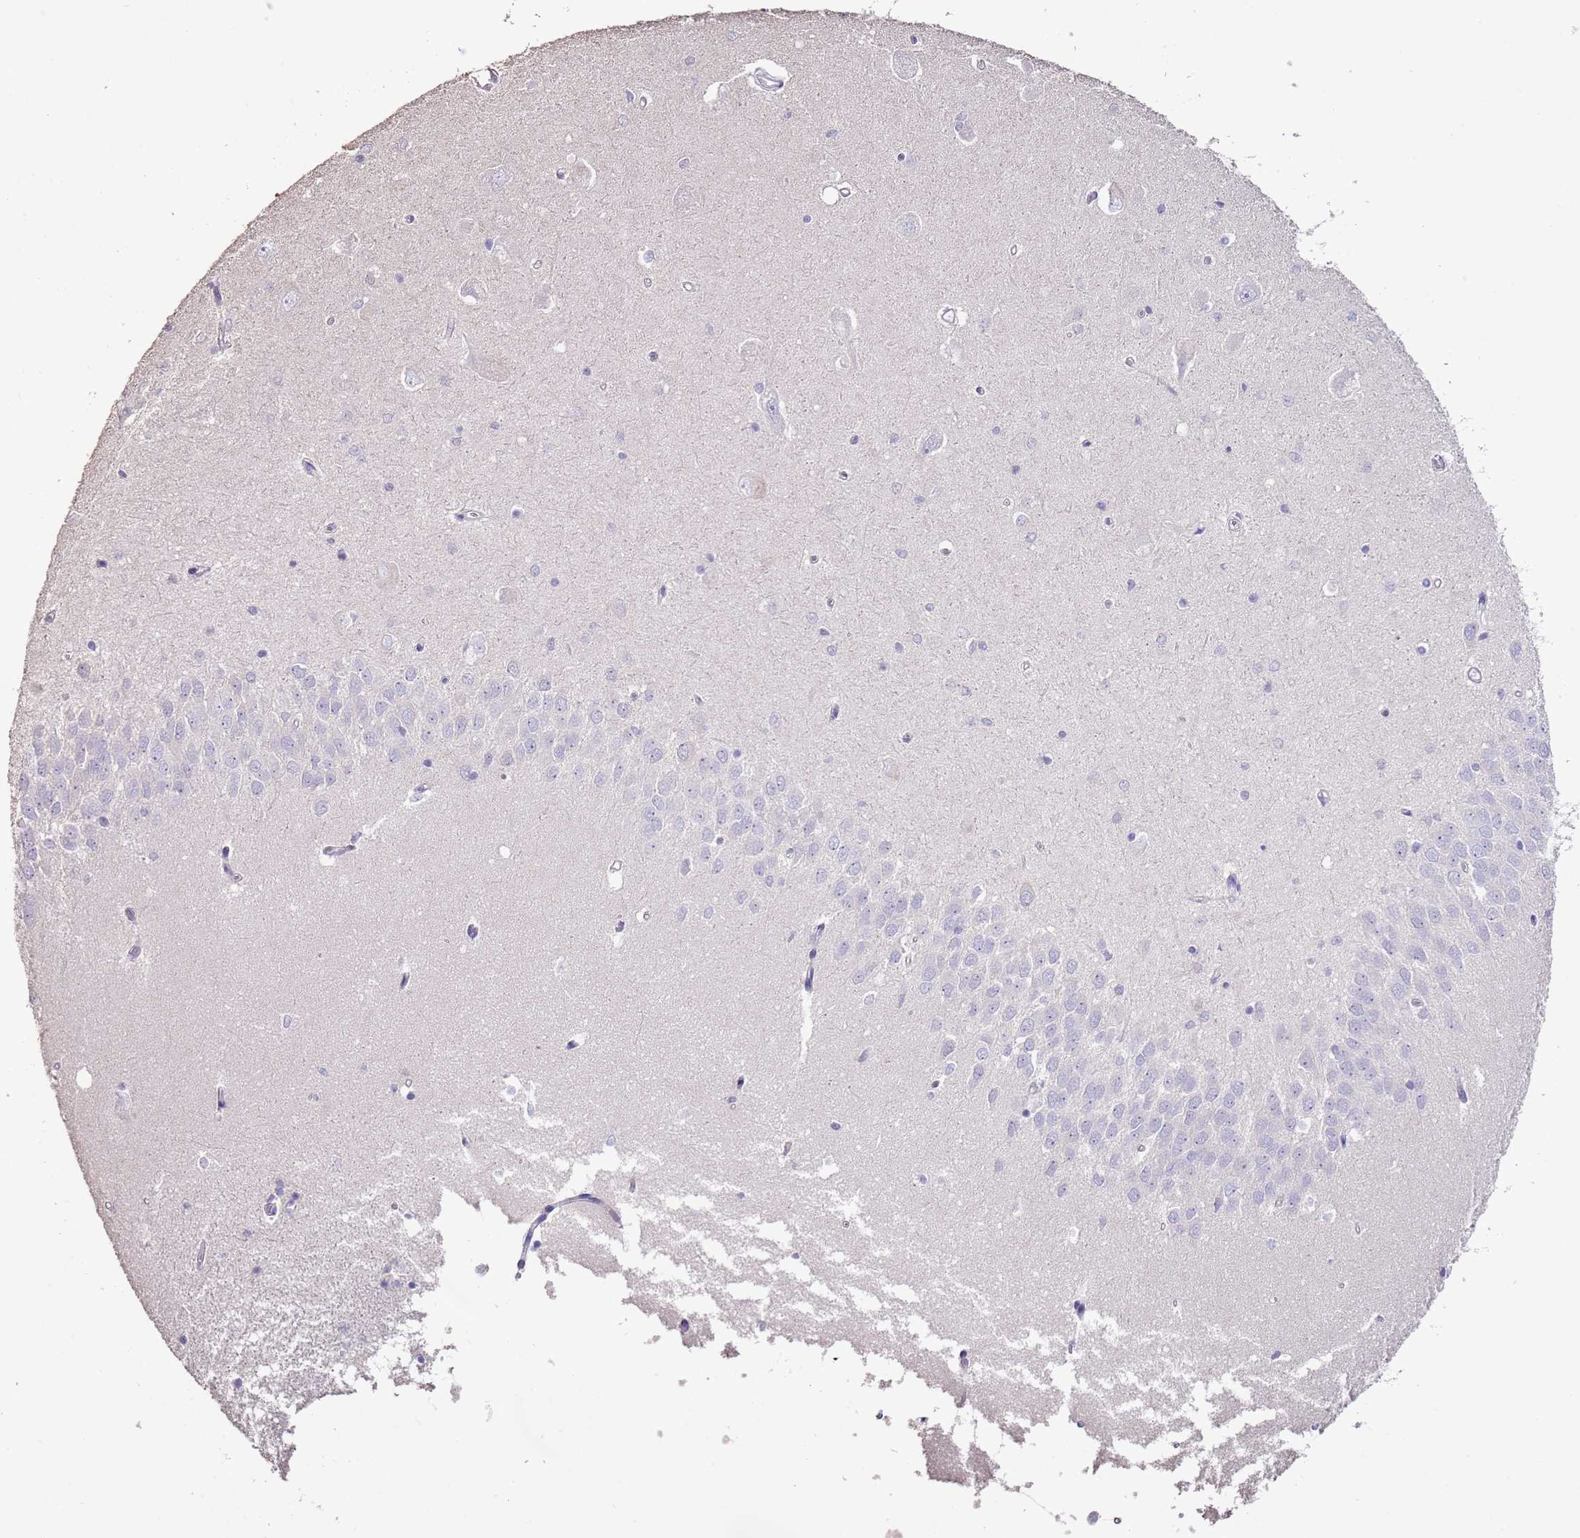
{"staining": {"intensity": "negative", "quantity": "none", "location": "none"}, "tissue": "hippocampus", "cell_type": "Glial cells", "image_type": "normal", "snomed": [{"axis": "morphology", "description": "Normal tissue, NOS"}, {"axis": "topography", "description": "Hippocampus"}], "caption": "This is a image of immunohistochemistry (IHC) staining of benign hippocampus, which shows no positivity in glial cells.", "gene": "BLOC1S2", "patient": {"sex": "male", "age": 45}}